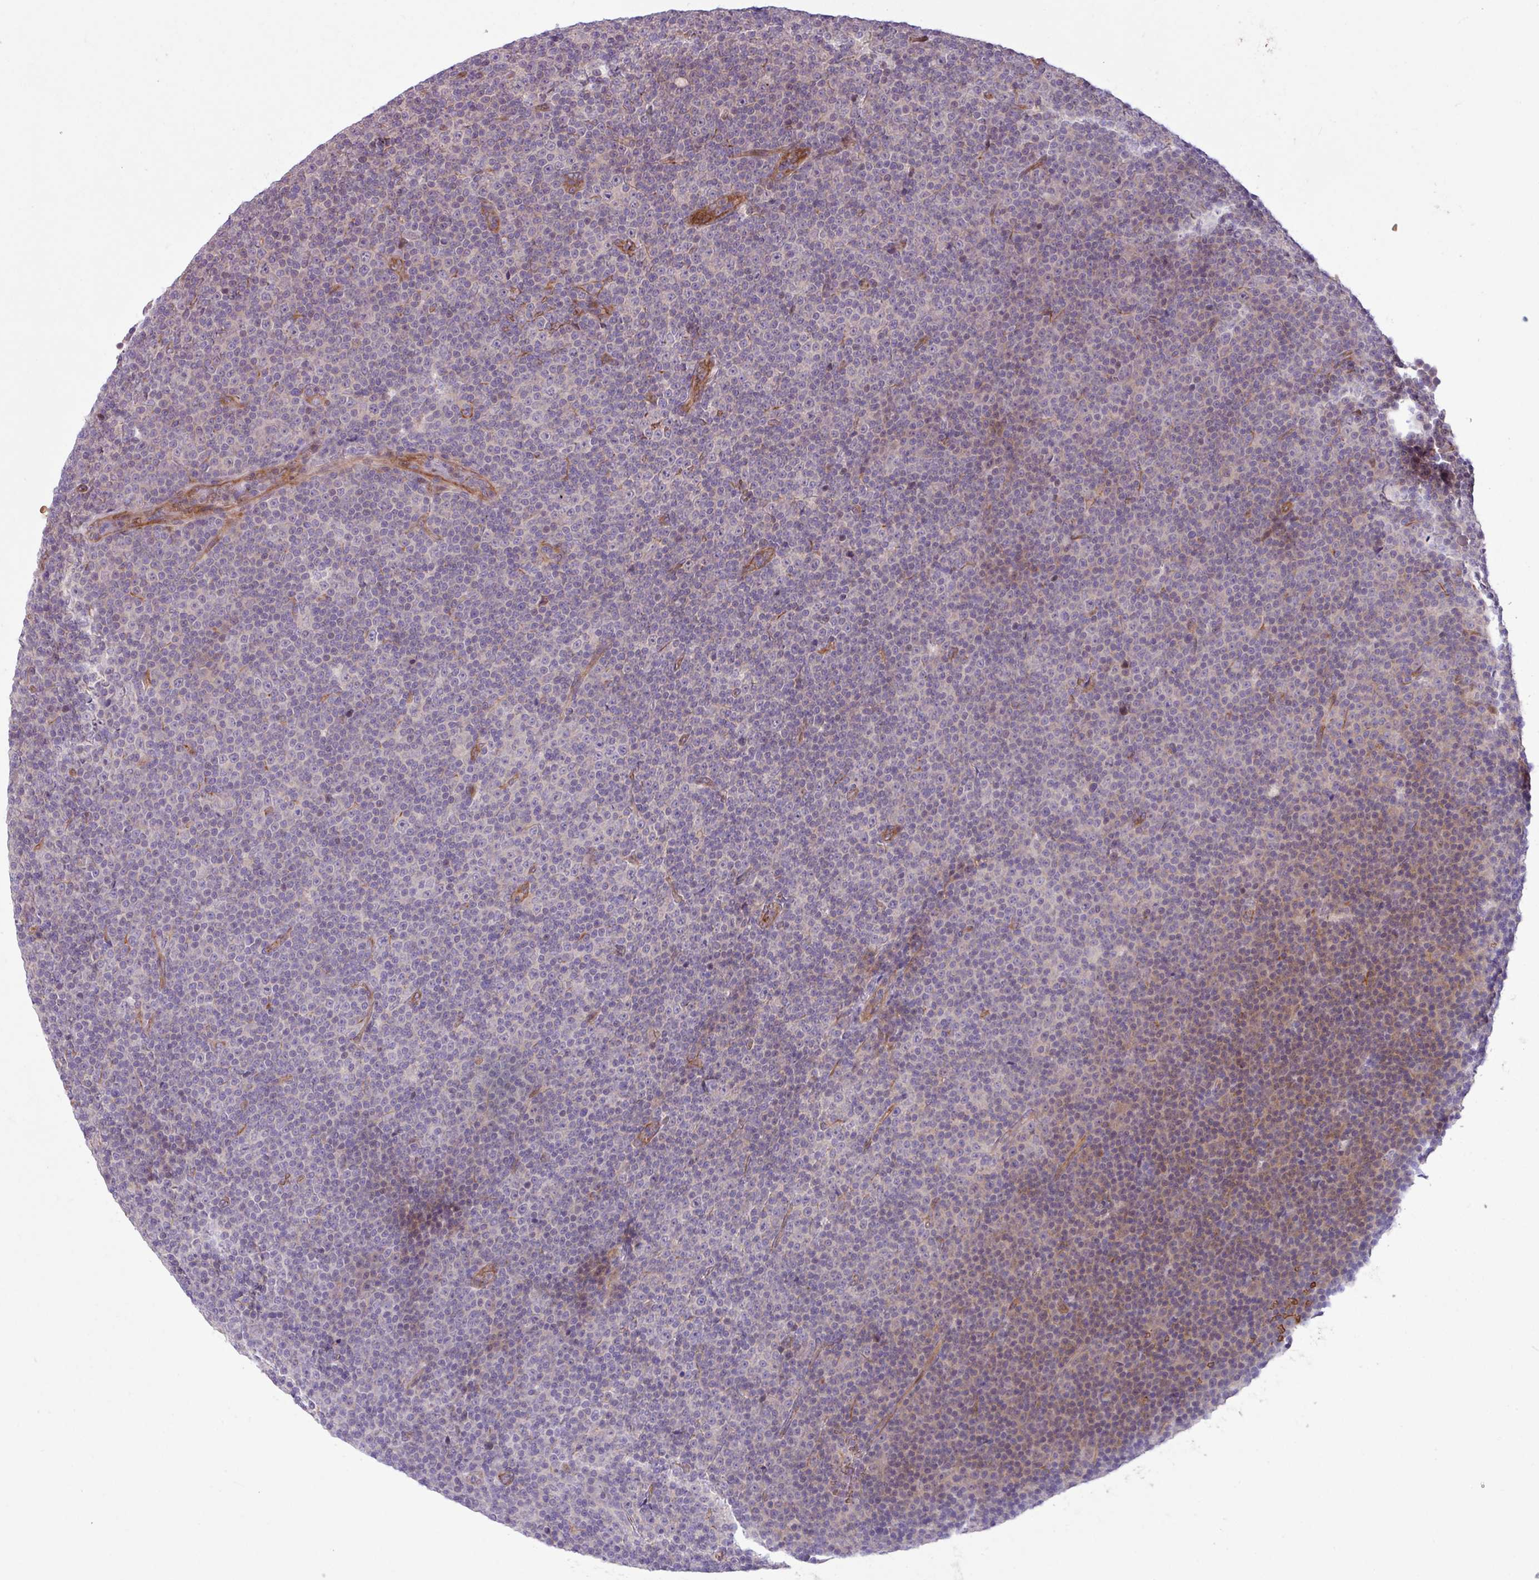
{"staining": {"intensity": "weak", "quantity": "<25%", "location": "cytoplasmic/membranous"}, "tissue": "lymphoma", "cell_type": "Tumor cells", "image_type": "cancer", "snomed": [{"axis": "morphology", "description": "Malignant lymphoma, non-Hodgkin's type, Low grade"}, {"axis": "topography", "description": "Lymph node"}], "caption": "This image is of malignant lymphoma, non-Hodgkin's type (low-grade) stained with IHC to label a protein in brown with the nuclei are counter-stained blue. There is no expression in tumor cells. (DAB IHC, high magnification).", "gene": "RAD21L1", "patient": {"sex": "female", "age": 67}}